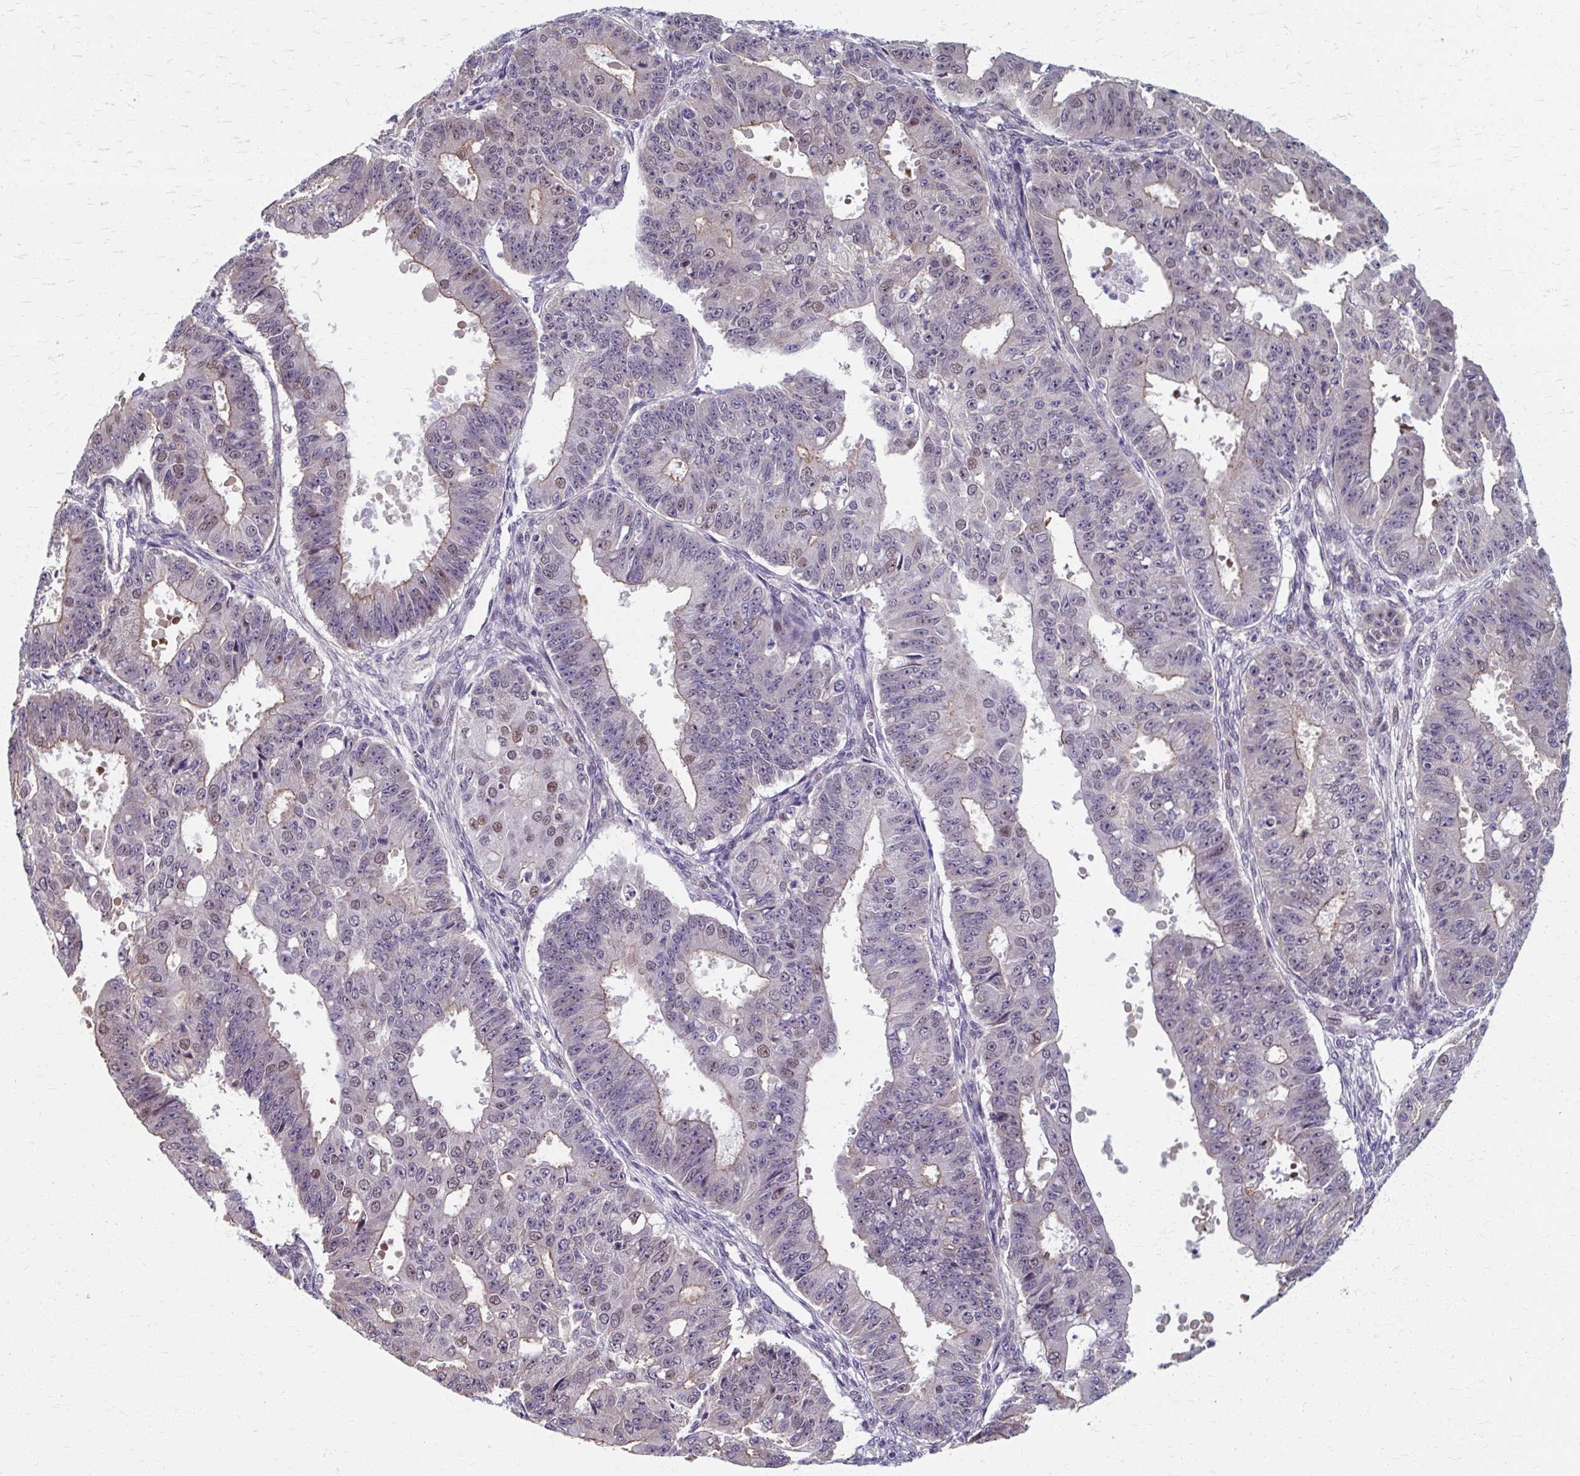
{"staining": {"intensity": "moderate", "quantity": "<25%", "location": "cytoplasmic/membranous,nuclear"}, "tissue": "ovarian cancer", "cell_type": "Tumor cells", "image_type": "cancer", "snomed": [{"axis": "morphology", "description": "Carcinoma, endometroid"}, {"axis": "topography", "description": "Appendix"}, {"axis": "topography", "description": "Ovary"}], "caption": "Human endometroid carcinoma (ovarian) stained with a brown dye shows moderate cytoplasmic/membranous and nuclear positive expression in approximately <25% of tumor cells.", "gene": "ZNF555", "patient": {"sex": "female", "age": 42}}